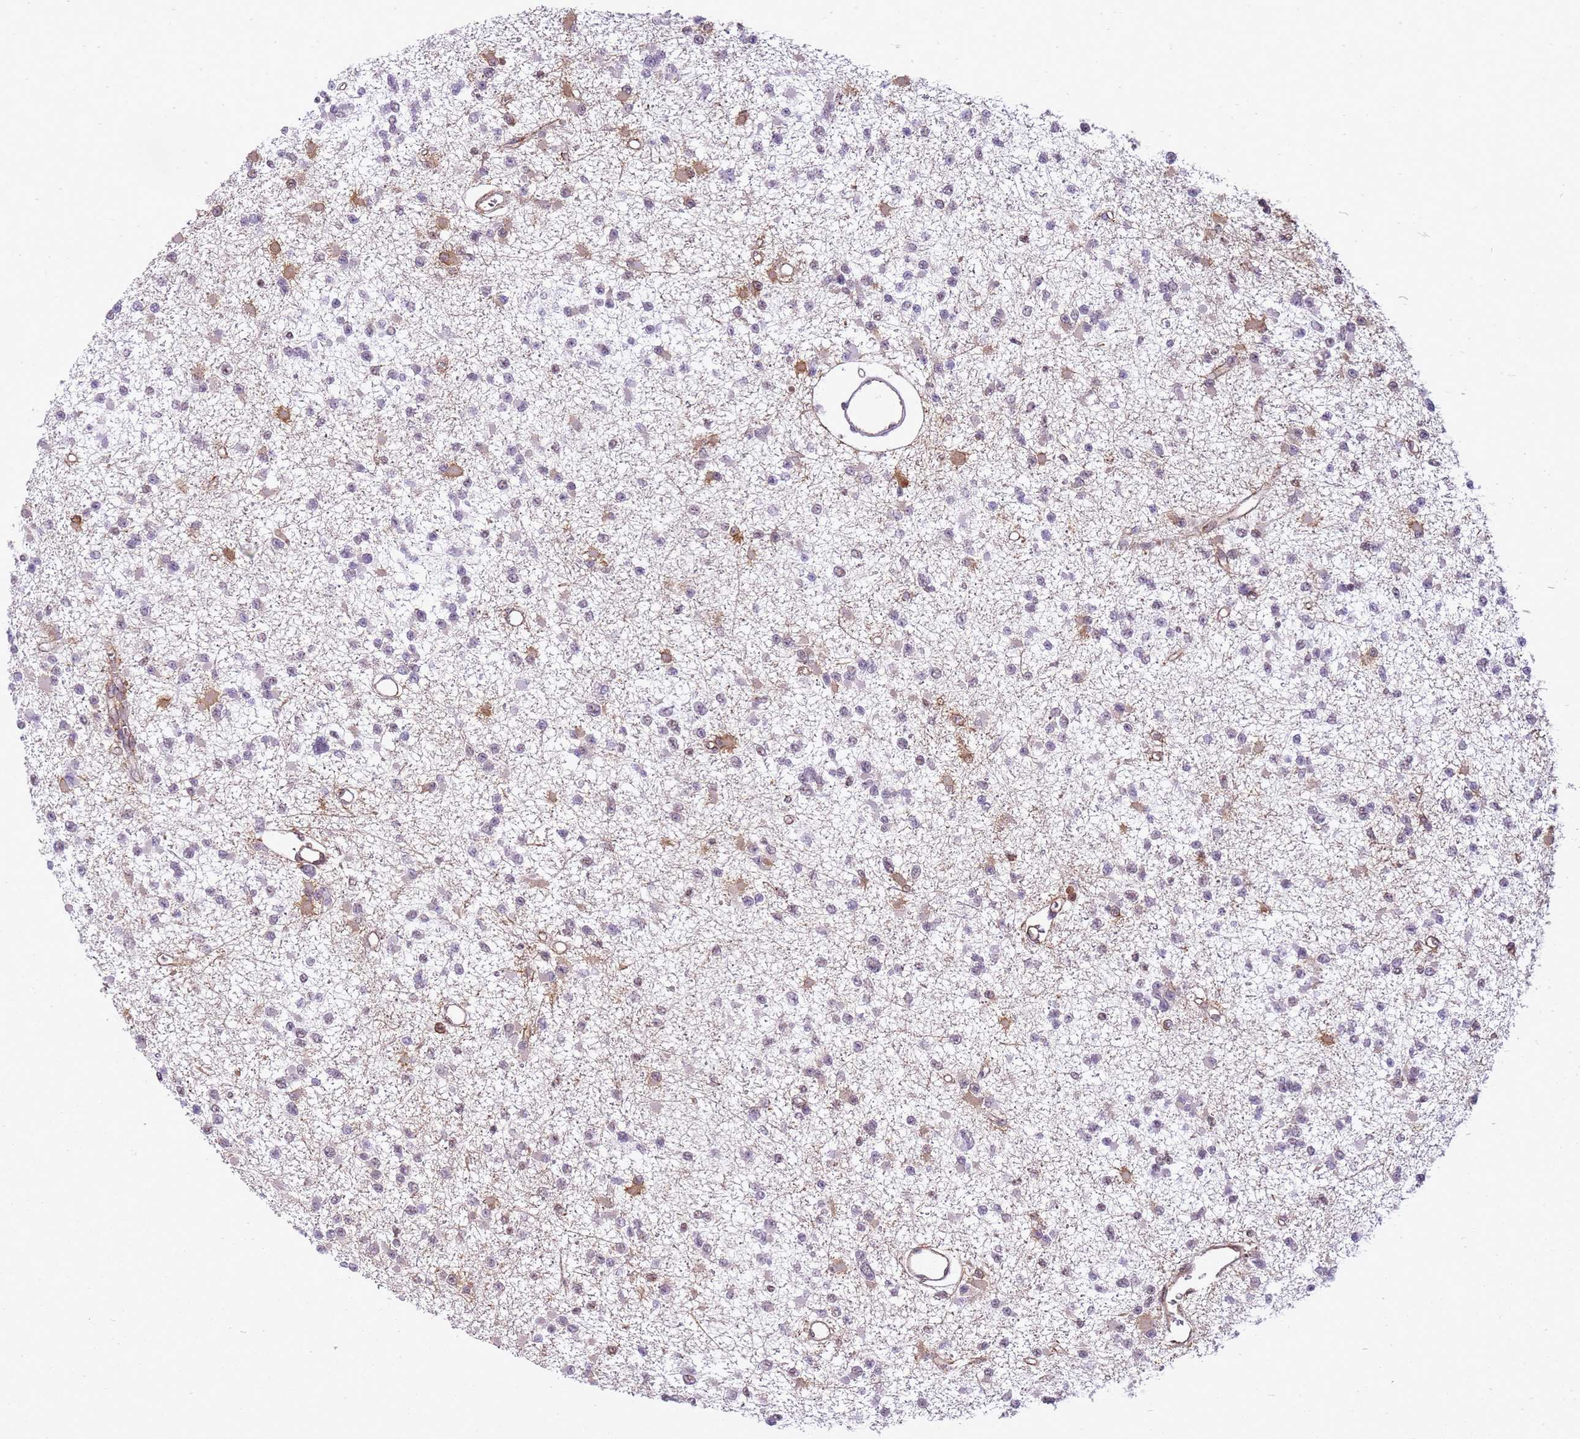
{"staining": {"intensity": "moderate", "quantity": "<25%", "location": "cytoplasmic/membranous"}, "tissue": "glioma", "cell_type": "Tumor cells", "image_type": "cancer", "snomed": [{"axis": "morphology", "description": "Glioma, malignant, Low grade"}, {"axis": "topography", "description": "Brain"}], "caption": "Immunohistochemistry (IHC) photomicrograph of neoplastic tissue: human glioma stained using immunohistochemistry reveals low levels of moderate protein expression localized specifically in the cytoplasmic/membranous of tumor cells, appearing as a cytoplasmic/membranous brown color.", "gene": "GABRE", "patient": {"sex": "female", "age": 22}}